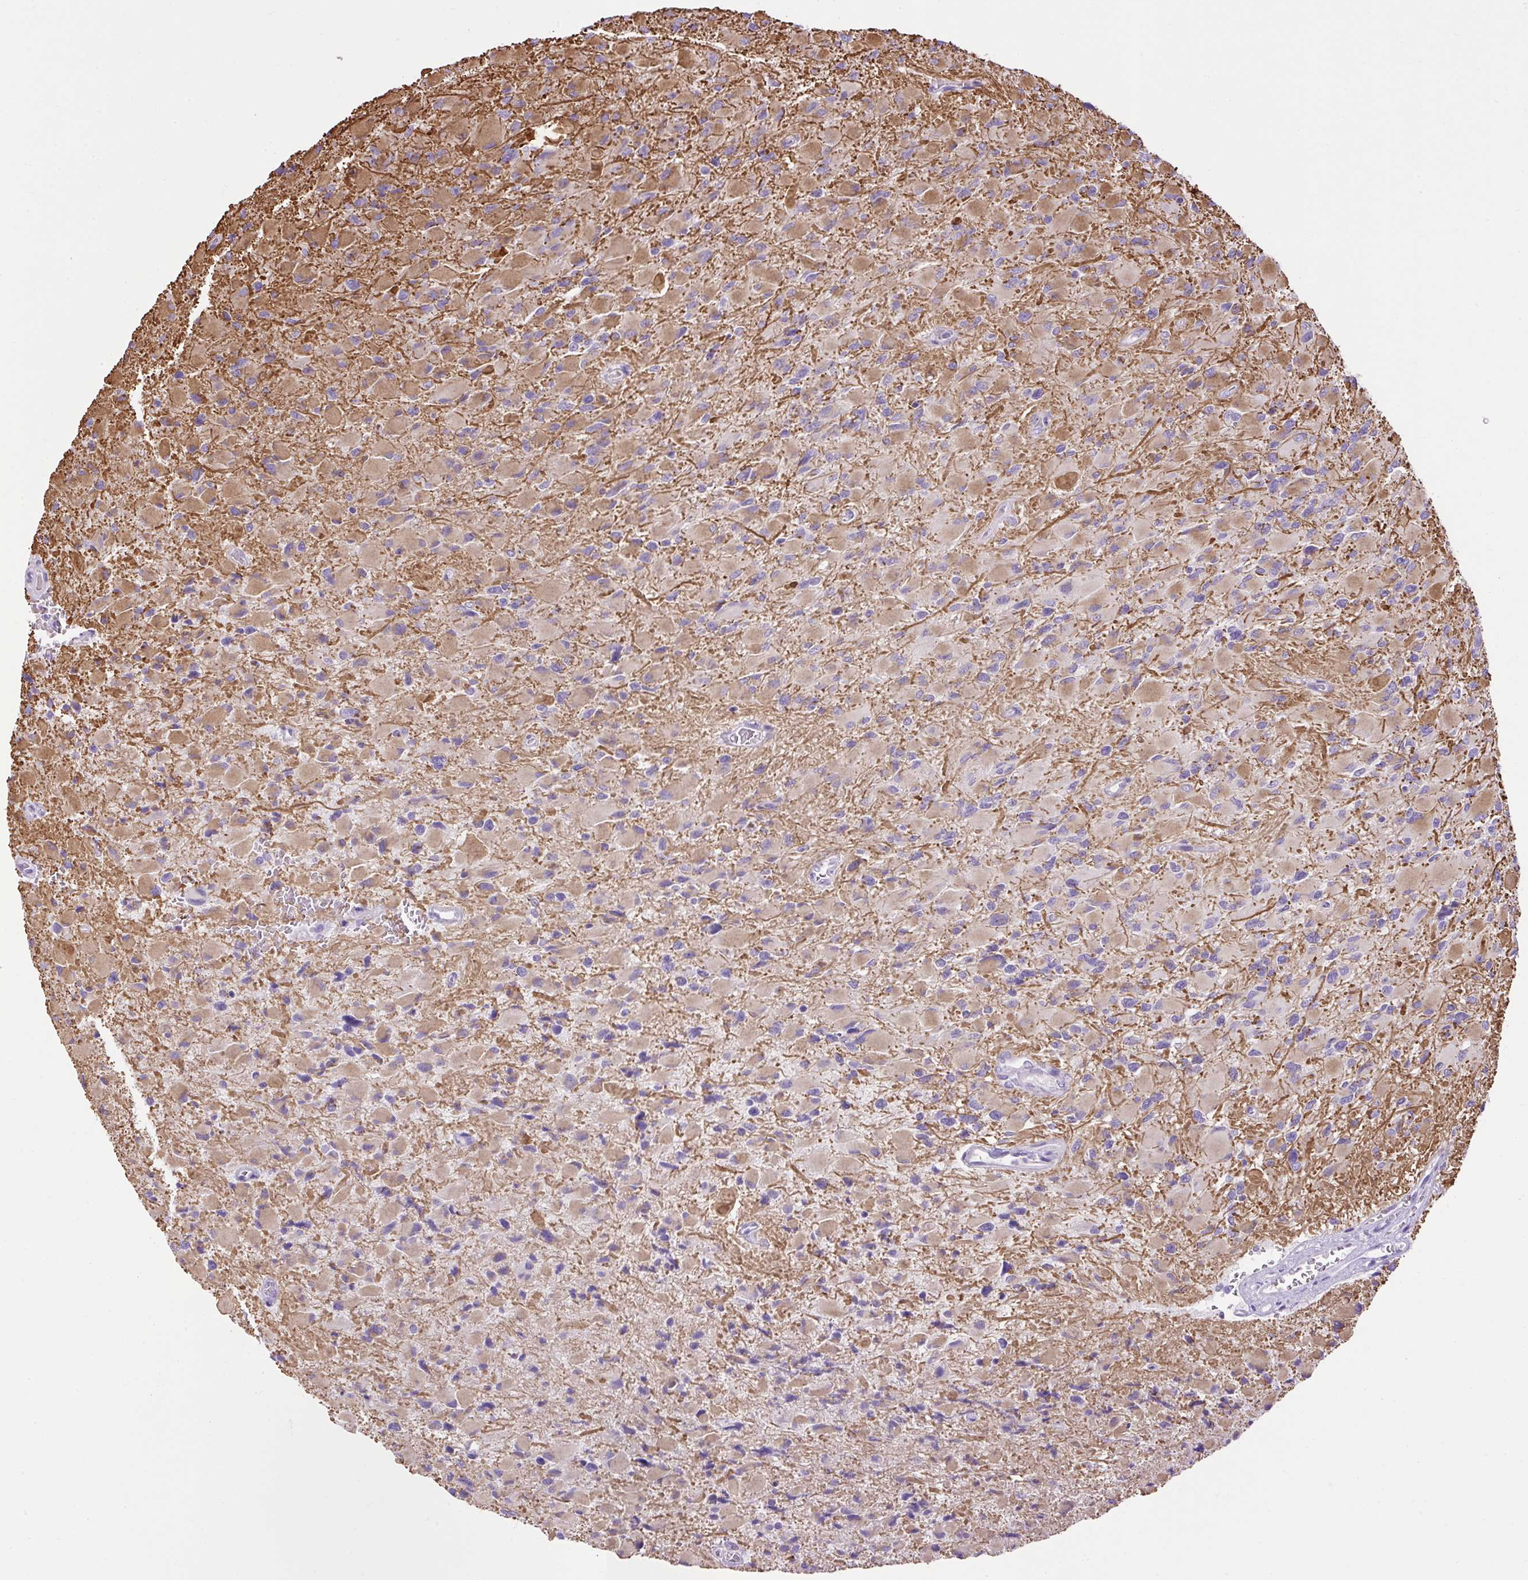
{"staining": {"intensity": "moderate", "quantity": "<25%", "location": "cytoplasmic/membranous"}, "tissue": "glioma", "cell_type": "Tumor cells", "image_type": "cancer", "snomed": [{"axis": "morphology", "description": "Glioma, malignant, High grade"}, {"axis": "topography", "description": "Cerebral cortex"}], "caption": "A low amount of moderate cytoplasmic/membranous expression is appreciated in approximately <25% of tumor cells in glioma tissue. The protein of interest is stained brown, and the nuclei are stained in blue (DAB (3,3'-diaminobenzidine) IHC with brightfield microscopy, high magnification).", "gene": "VWA7", "patient": {"sex": "female", "age": 36}}